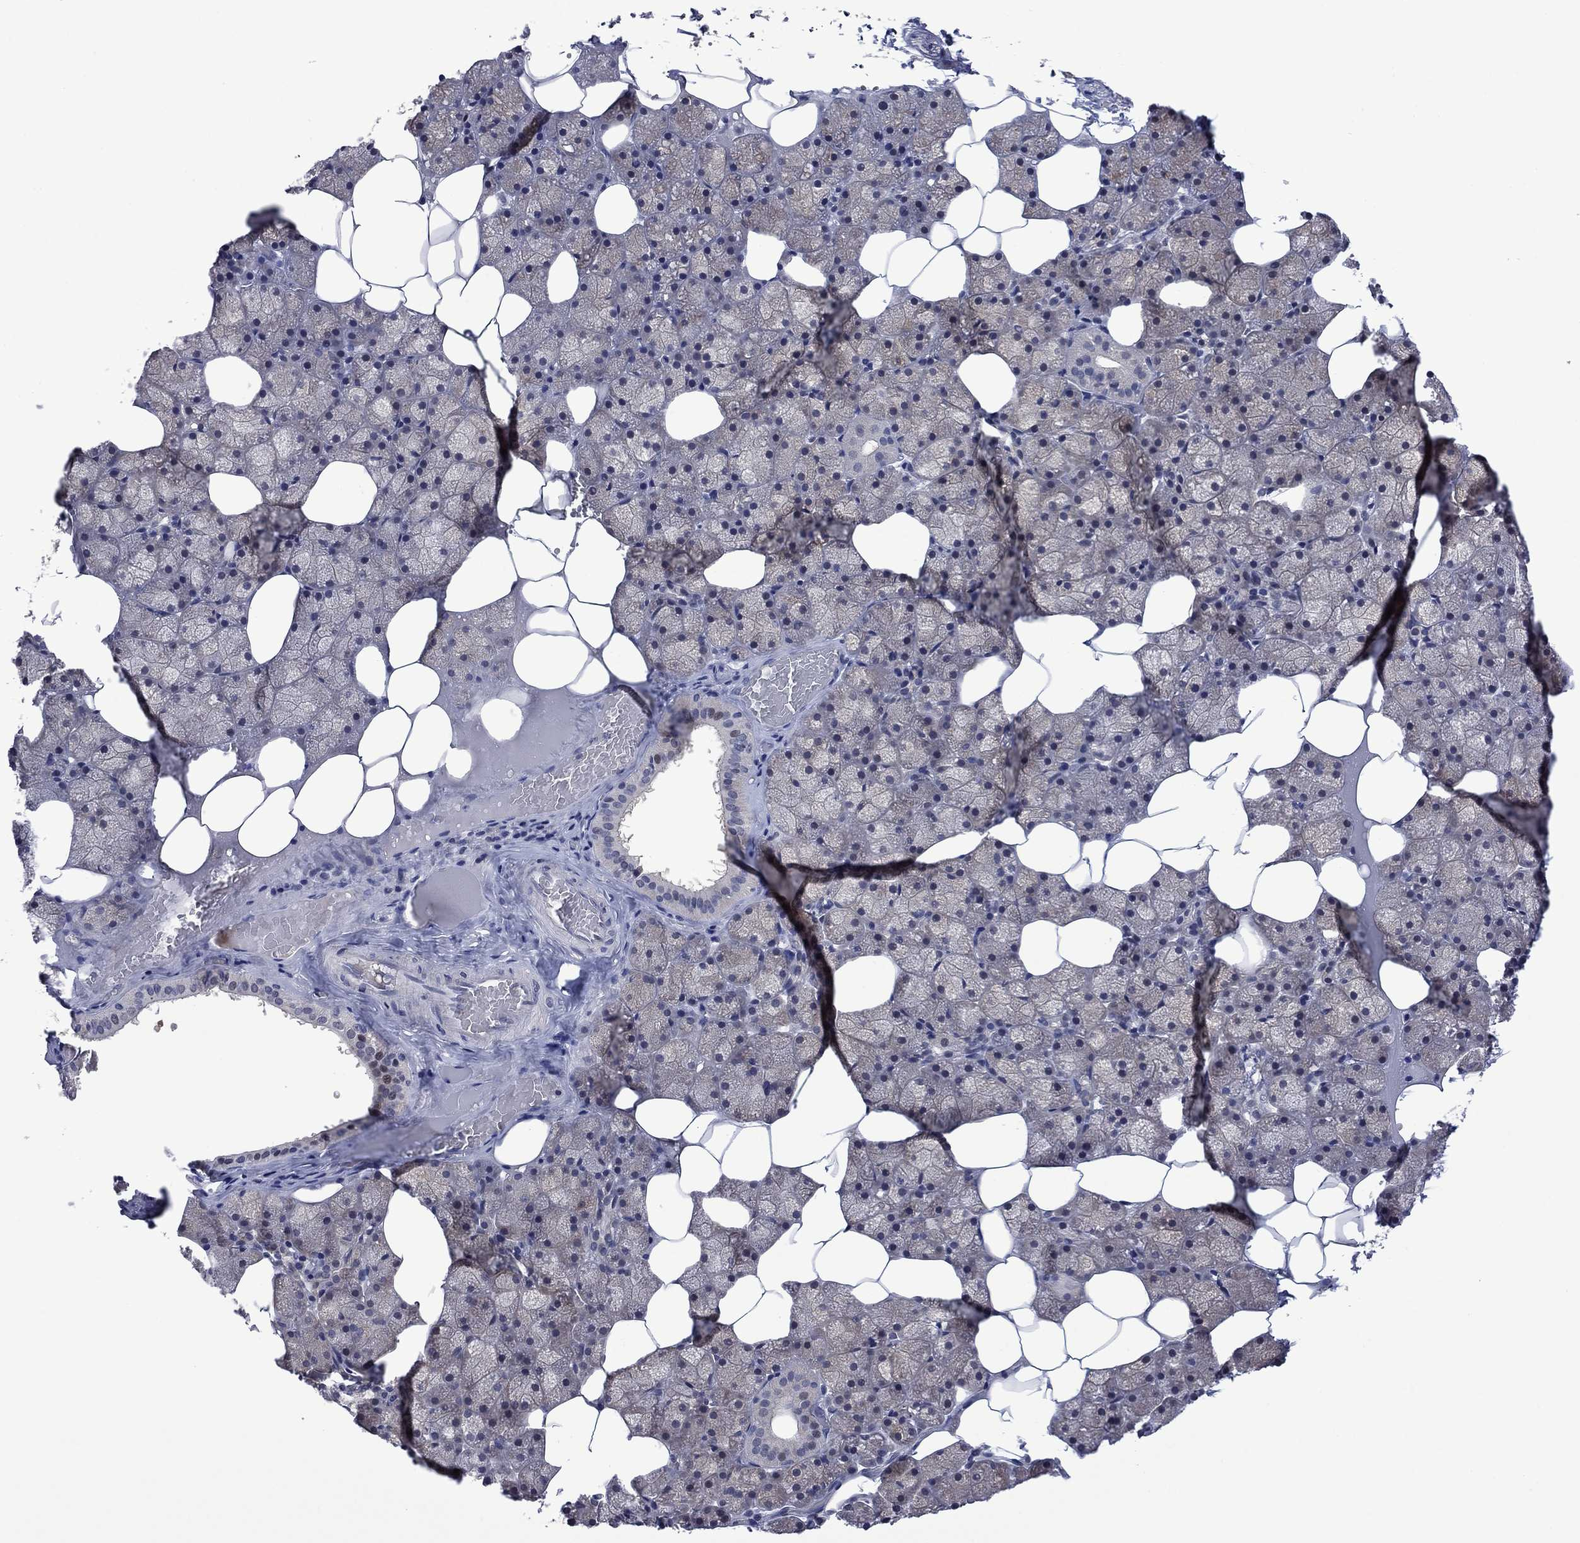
{"staining": {"intensity": "weak", "quantity": "<25%", "location": "cytoplasmic/membranous"}, "tissue": "salivary gland", "cell_type": "Glandular cells", "image_type": "normal", "snomed": [{"axis": "morphology", "description": "Normal tissue, NOS"}, {"axis": "topography", "description": "Salivary gland"}], "caption": "A micrograph of human salivary gland is negative for staining in glandular cells. (Brightfield microscopy of DAB IHC at high magnification).", "gene": "PHKA1", "patient": {"sex": "male", "age": 38}}